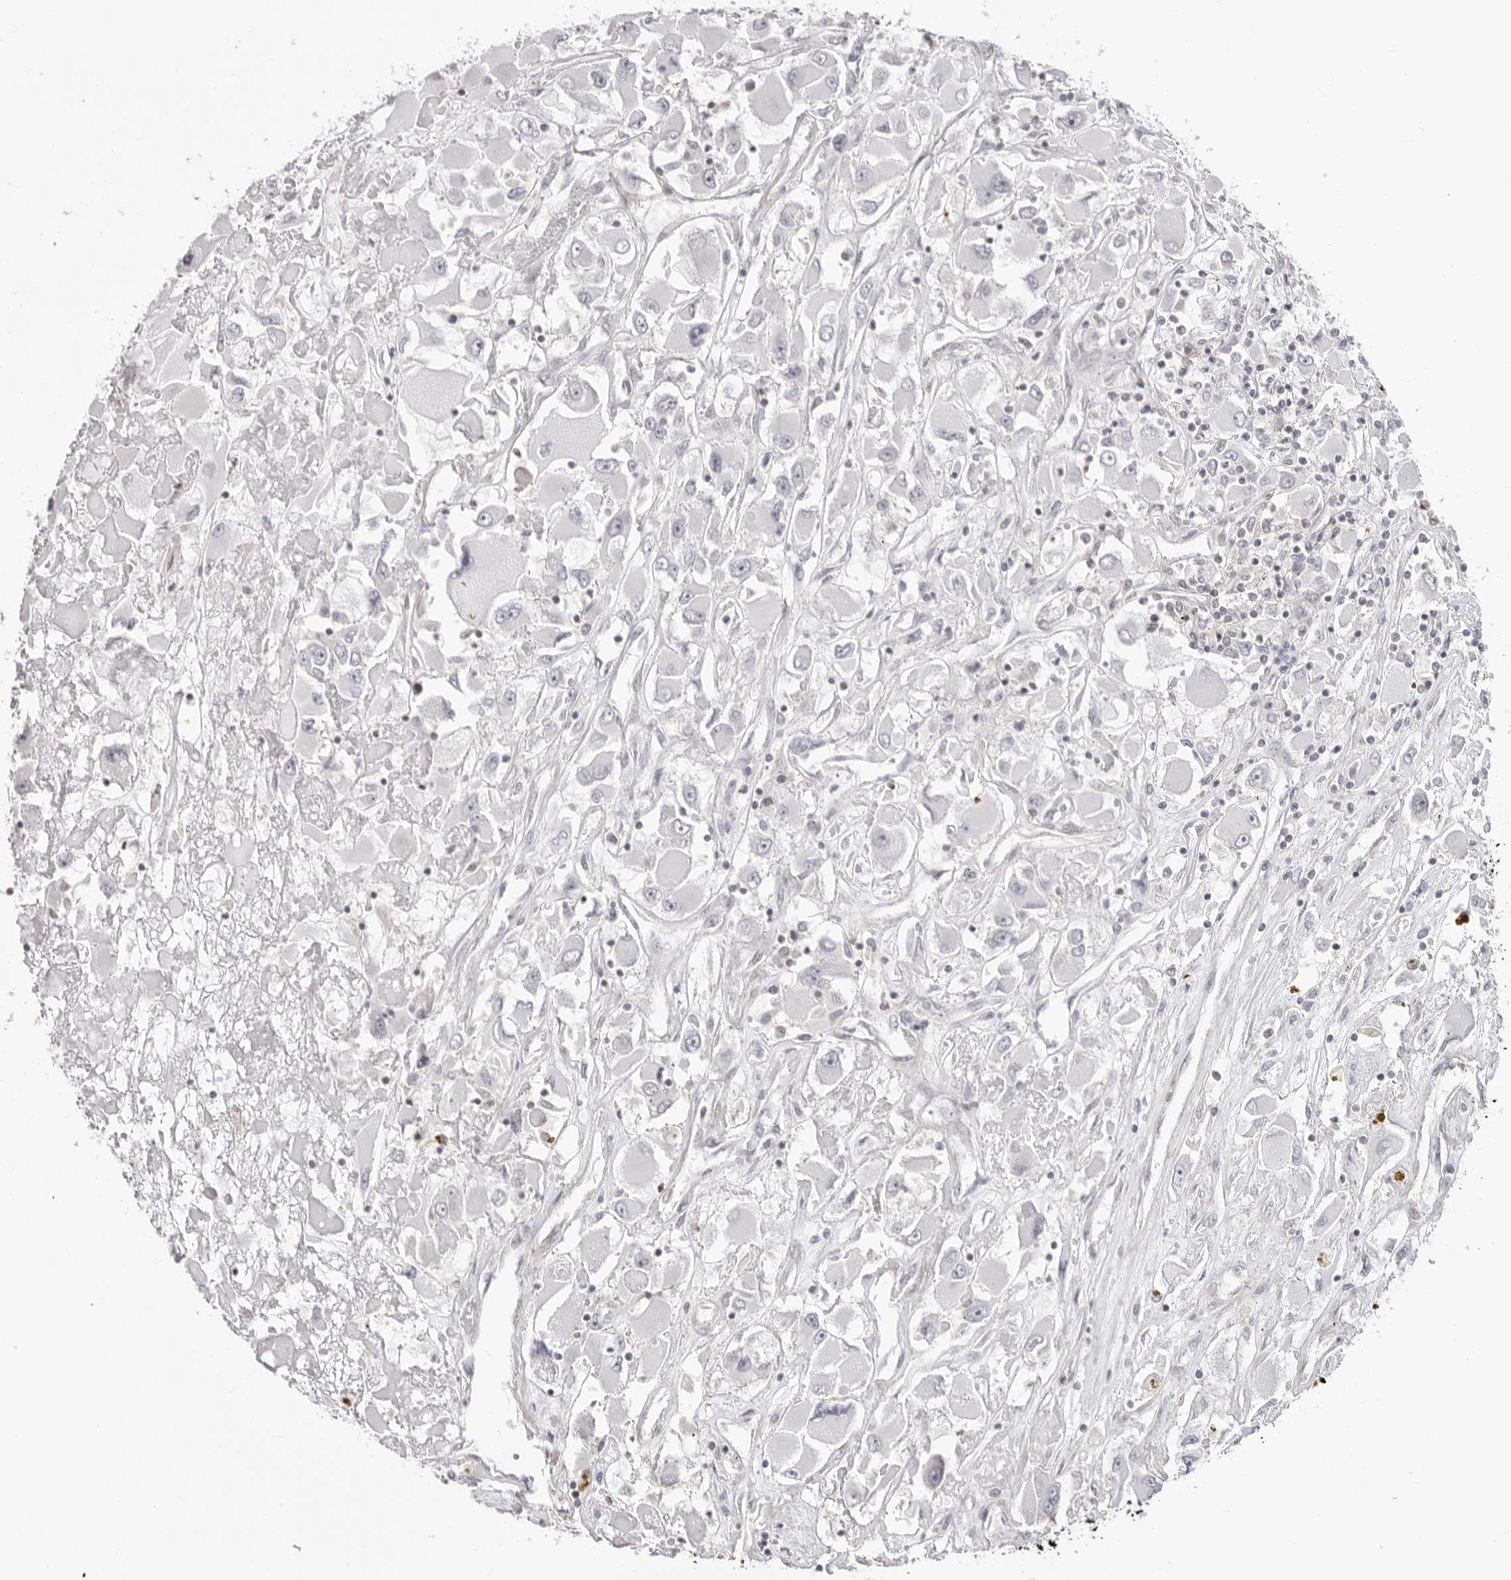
{"staining": {"intensity": "negative", "quantity": "none", "location": "none"}, "tissue": "renal cancer", "cell_type": "Tumor cells", "image_type": "cancer", "snomed": [{"axis": "morphology", "description": "Adenocarcinoma, NOS"}, {"axis": "topography", "description": "Kidney"}], "caption": "Immunohistochemistry (IHC) image of neoplastic tissue: human renal cancer (adenocarcinoma) stained with DAB exhibits no significant protein positivity in tumor cells.", "gene": "UNK", "patient": {"sex": "female", "age": 52}}